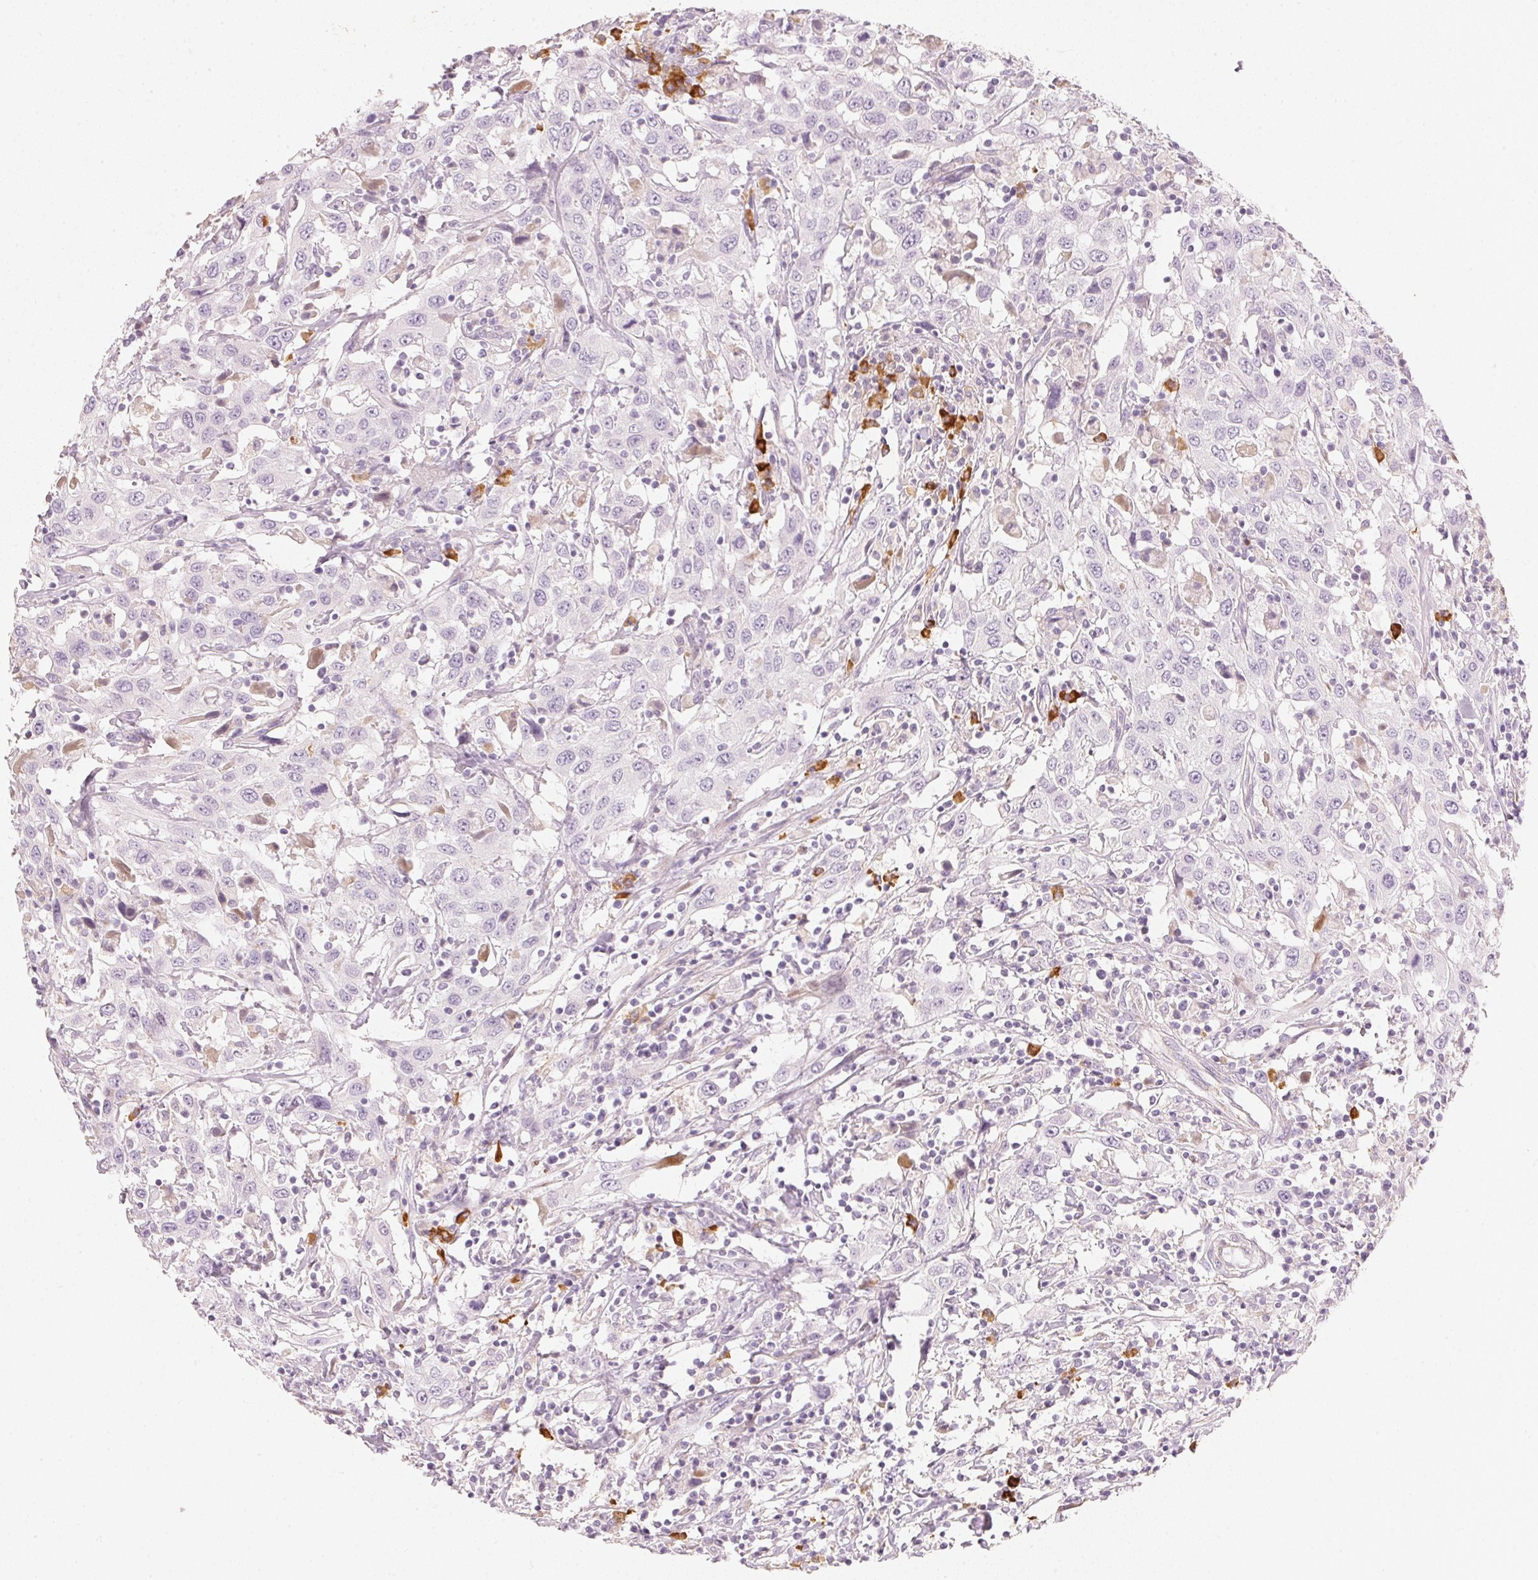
{"staining": {"intensity": "negative", "quantity": "none", "location": "none"}, "tissue": "urothelial cancer", "cell_type": "Tumor cells", "image_type": "cancer", "snomed": [{"axis": "morphology", "description": "Urothelial carcinoma, High grade"}, {"axis": "topography", "description": "Urinary bladder"}], "caption": "This histopathology image is of urothelial carcinoma (high-grade) stained with immunohistochemistry to label a protein in brown with the nuclei are counter-stained blue. There is no expression in tumor cells.", "gene": "RMDN2", "patient": {"sex": "male", "age": 61}}